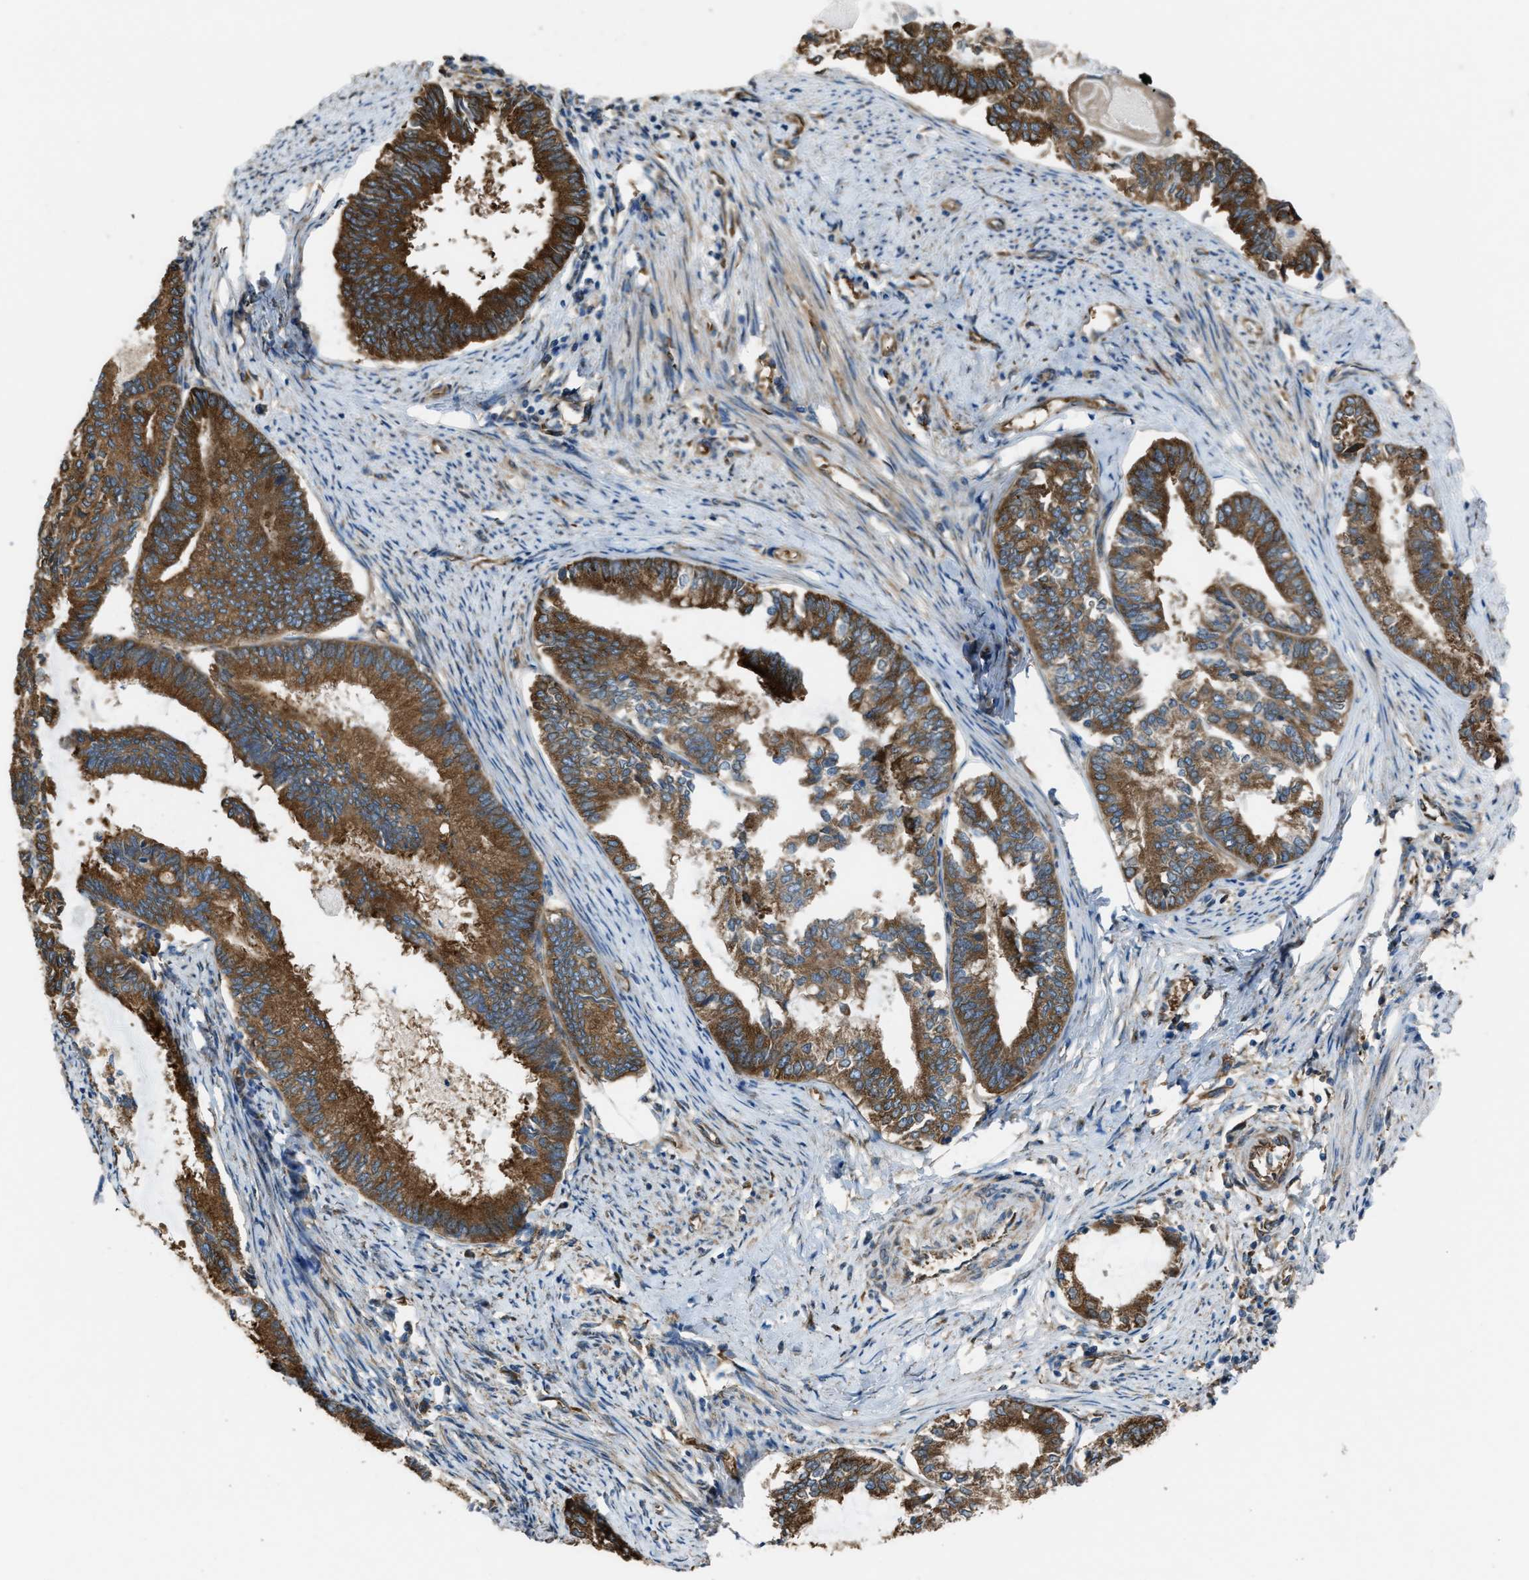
{"staining": {"intensity": "strong", "quantity": ">75%", "location": "cytoplasmic/membranous"}, "tissue": "endometrial cancer", "cell_type": "Tumor cells", "image_type": "cancer", "snomed": [{"axis": "morphology", "description": "Adenocarcinoma, NOS"}, {"axis": "topography", "description": "Endometrium"}], "caption": "Protein expression analysis of human endometrial cancer reveals strong cytoplasmic/membranous expression in about >75% of tumor cells.", "gene": "TRPC1", "patient": {"sex": "female", "age": 86}}